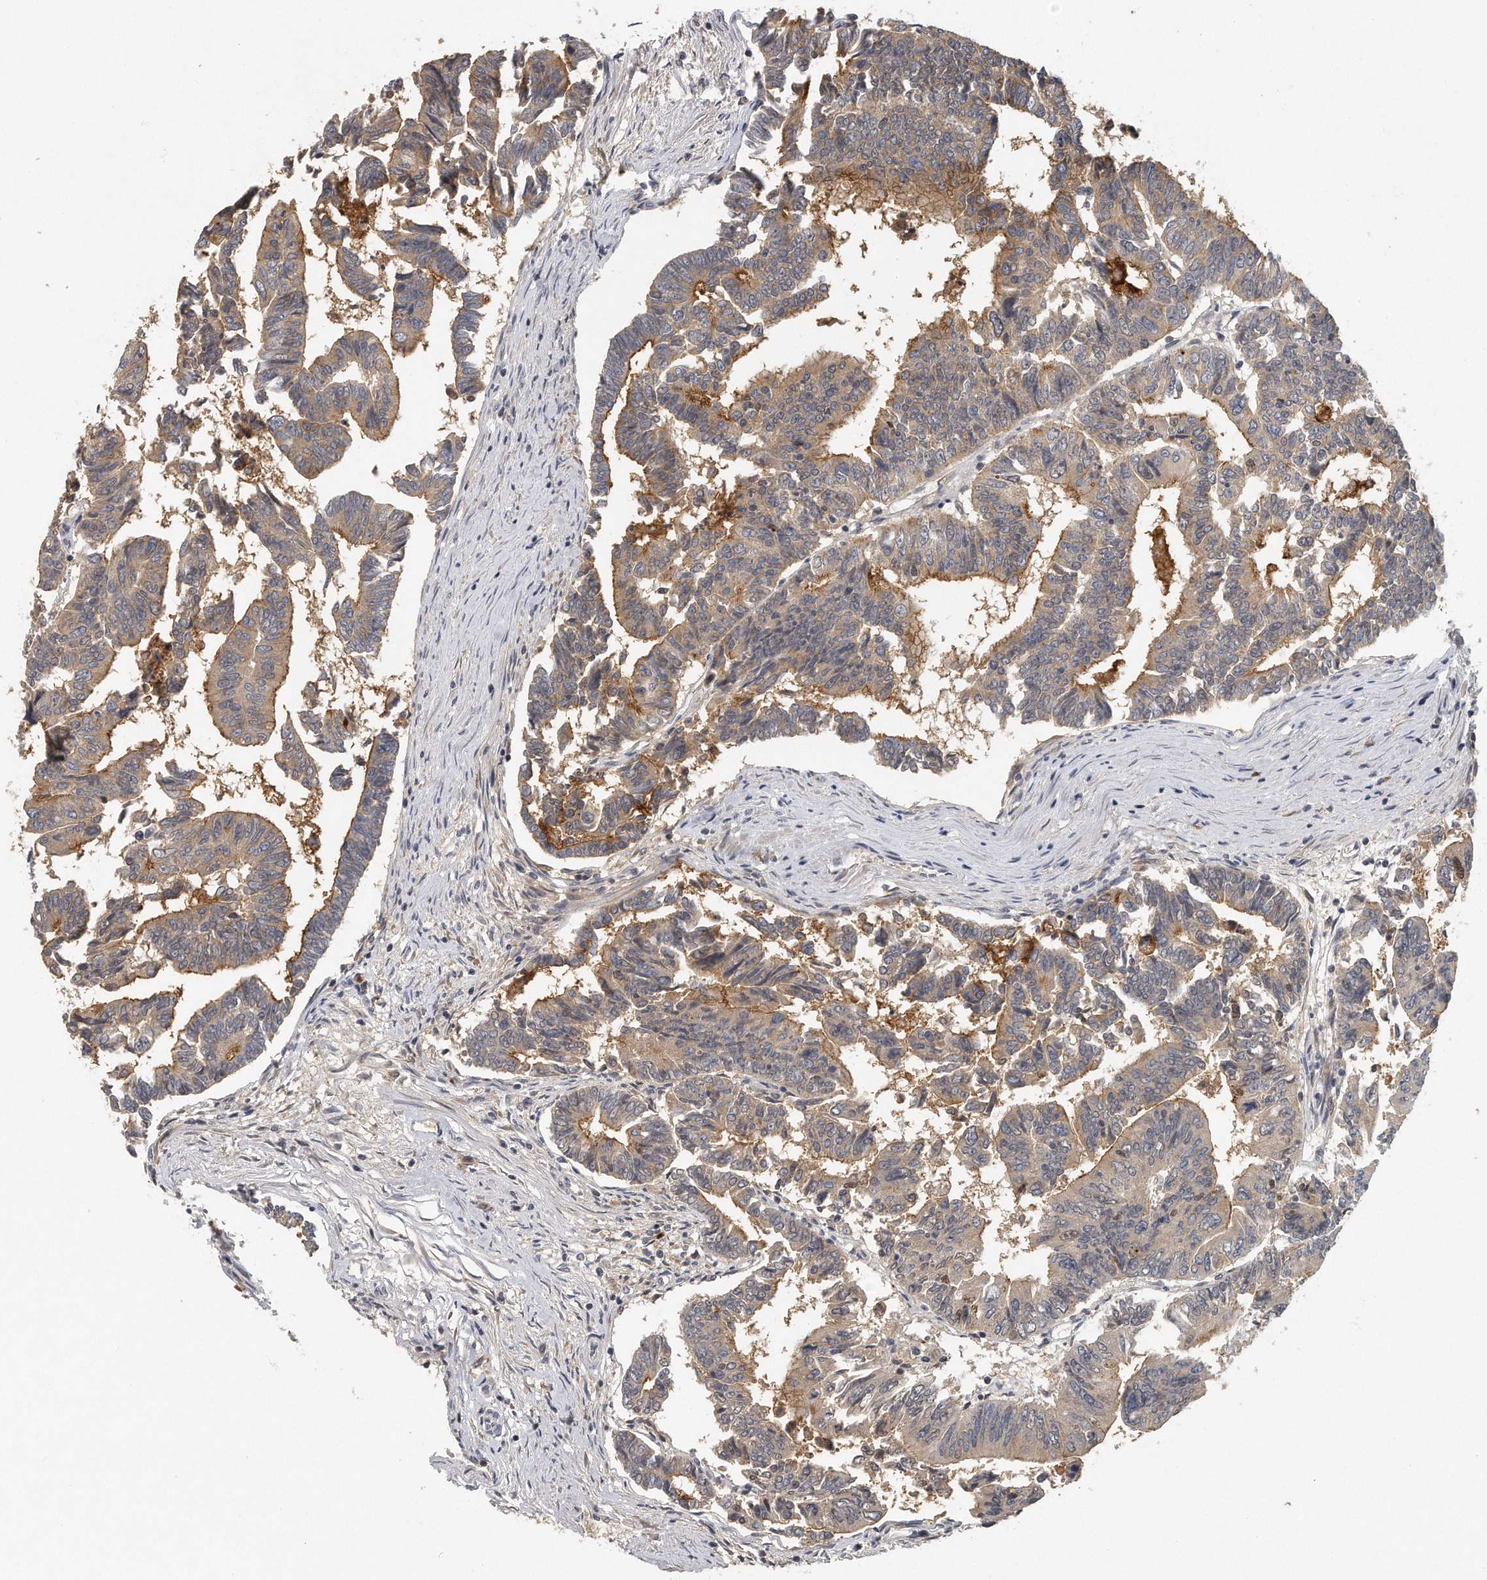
{"staining": {"intensity": "moderate", "quantity": "<25%", "location": "cytoplasmic/membranous"}, "tissue": "colorectal cancer", "cell_type": "Tumor cells", "image_type": "cancer", "snomed": [{"axis": "morphology", "description": "Adenocarcinoma, NOS"}, {"axis": "topography", "description": "Rectum"}], "caption": "Immunohistochemical staining of human colorectal adenocarcinoma reveals low levels of moderate cytoplasmic/membranous protein expression in approximately <25% of tumor cells.", "gene": "TRAPPC14", "patient": {"sex": "female", "age": 65}}